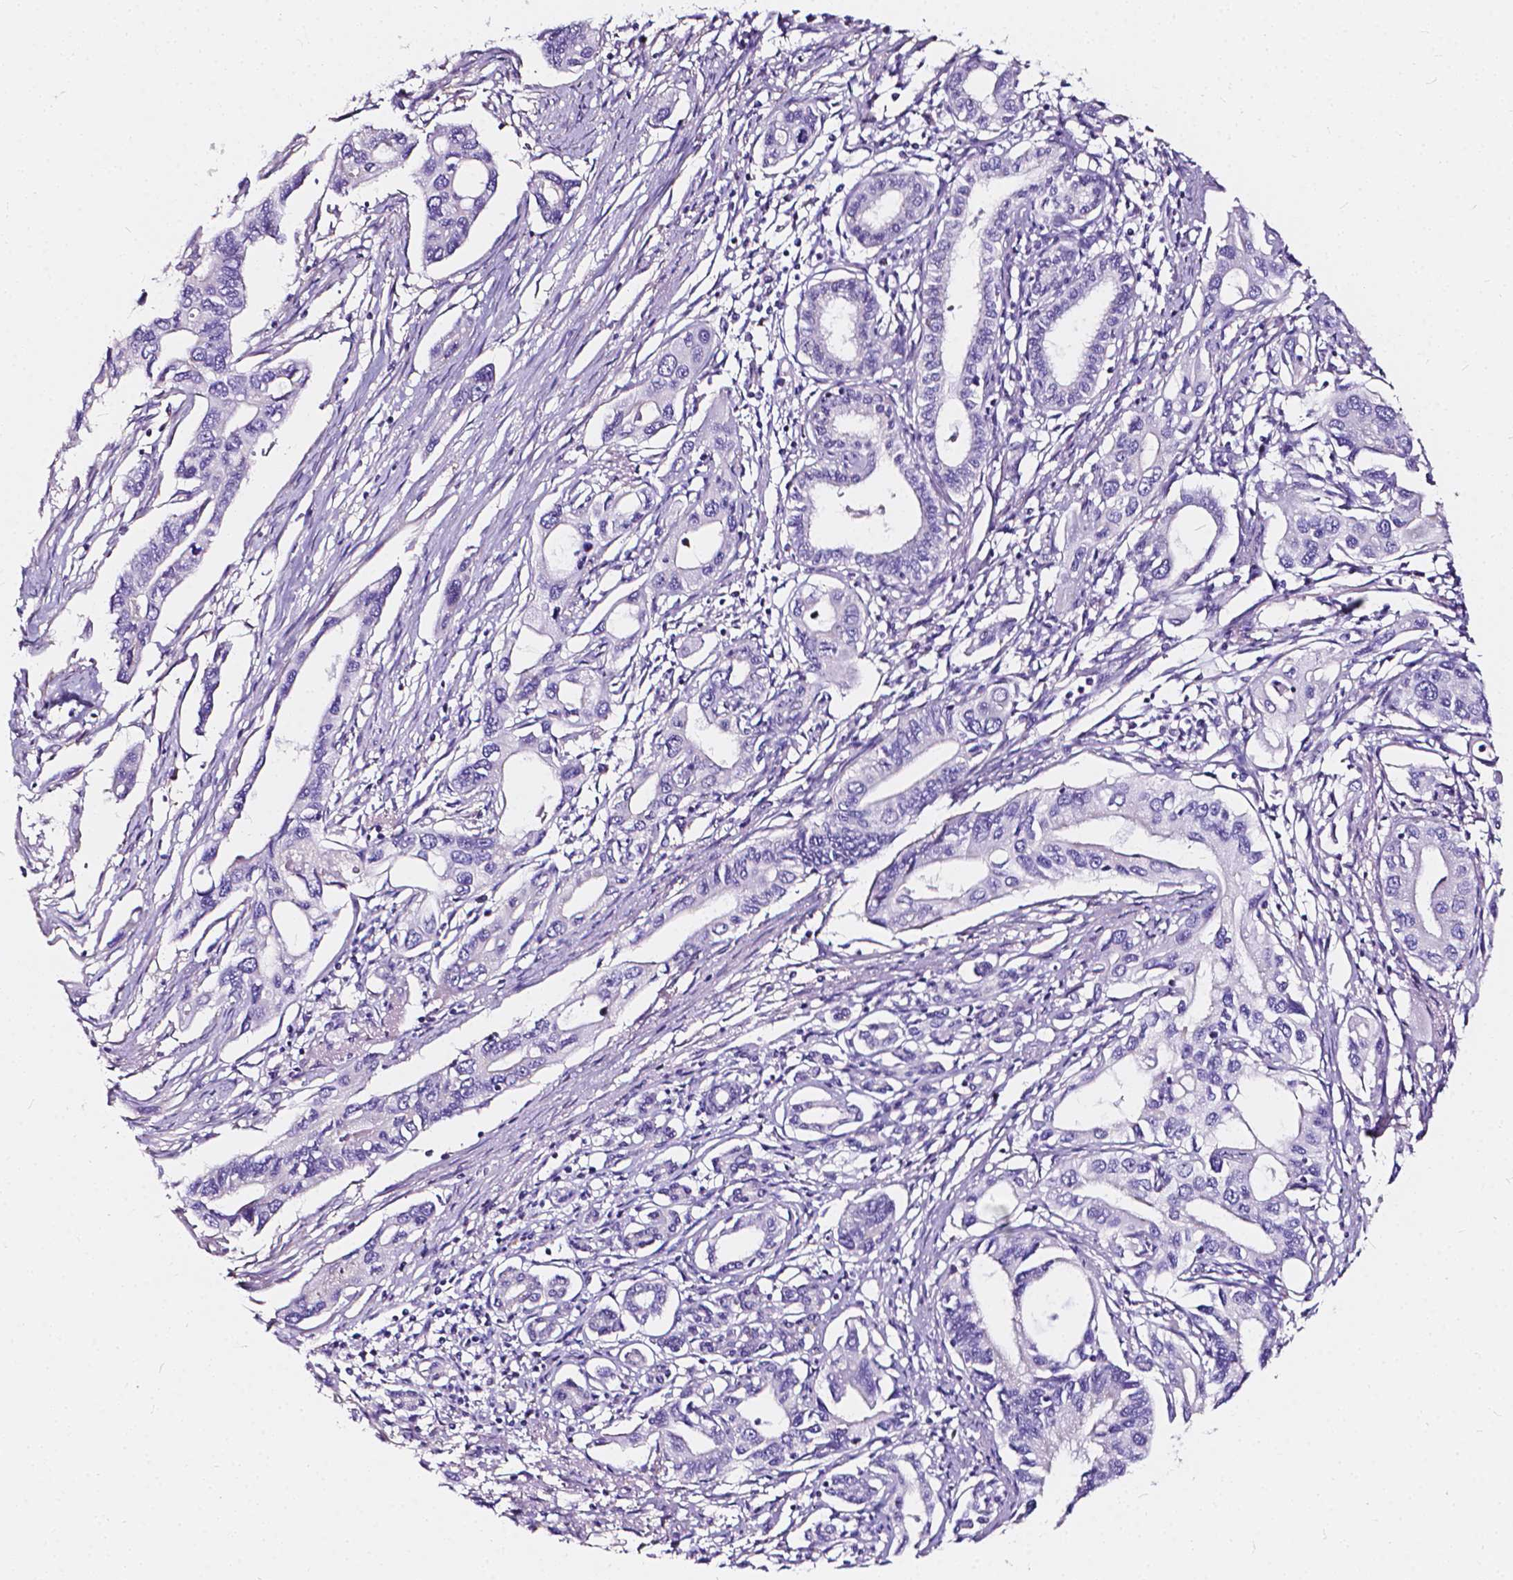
{"staining": {"intensity": "negative", "quantity": "none", "location": "none"}, "tissue": "pancreatic cancer", "cell_type": "Tumor cells", "image_type": "cancer", "snomed": [{"axis": "morphology", "description": "Adenocarcinoma, NOS"}, {"axis": "topography", "description": "Pancreas"}], "caption": "Pancreatic adenocarcinoma was stained to show a protein in brown. There is no significant positivity in tumor cells. (DAB IHC visualized using brightfield microscopy, high magnification).", "gene": "CLSTN2", "patient": {"sex": "male", "age": 60}}